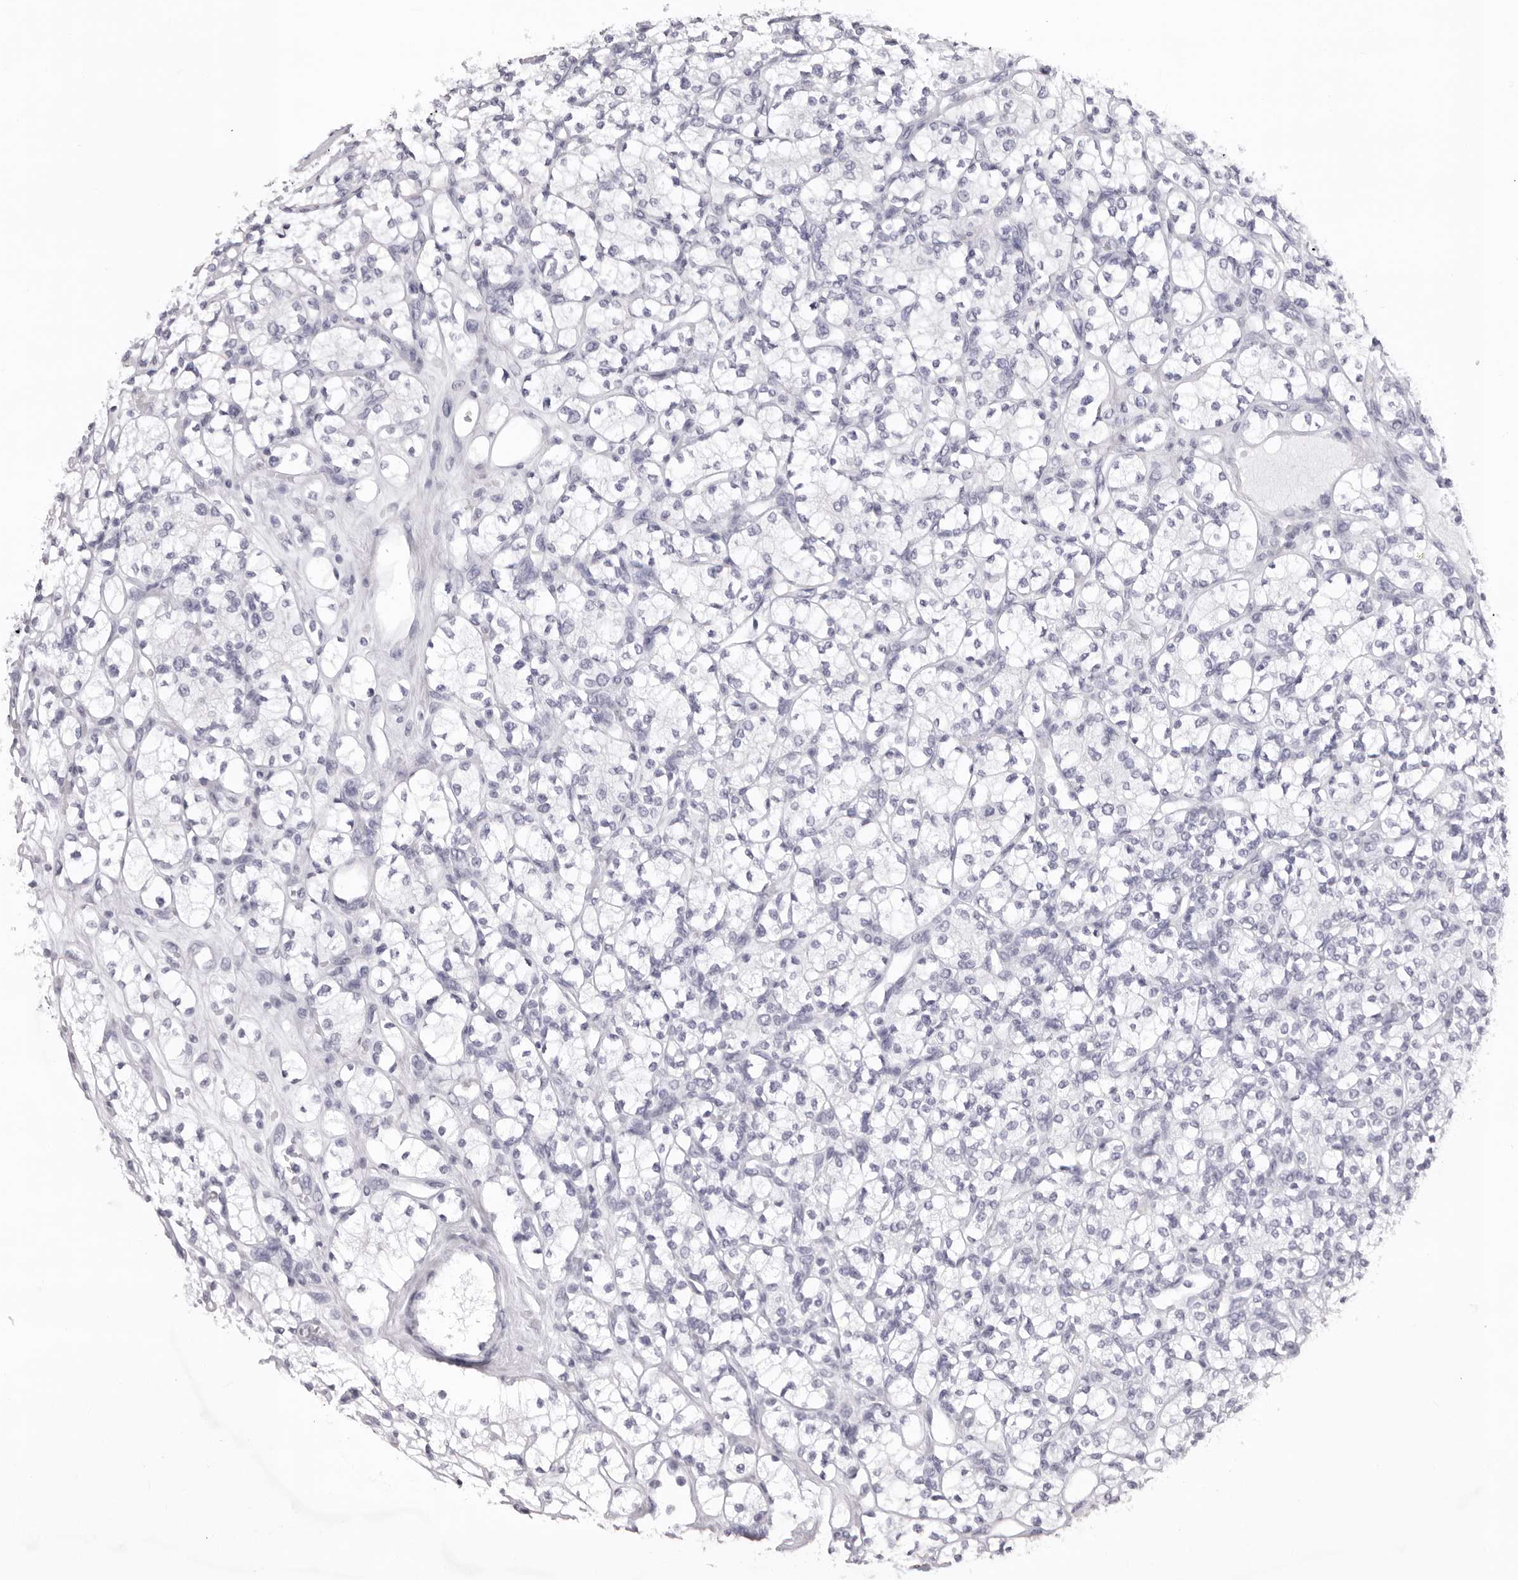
{"staining": {"intensity": "negative", "quantity": "none", "location": "none"}, "tissue": "renal cancer", "cell_type": "Tumor cells", "image_type": "cancer", "snomed": [{"axis": "morphology", "description": "Adenocarcinoma, NOS"}, {"axis": "topography", "description": "Kidney"}], "caption": "The immunohistochemistry (IHC) histopathology image has no significant positivity in tumor cells of renal cancer tissue. Nuclei are stained in blue.", "gene": "CST1", "patient": {"sex": "male", "age": 77}}